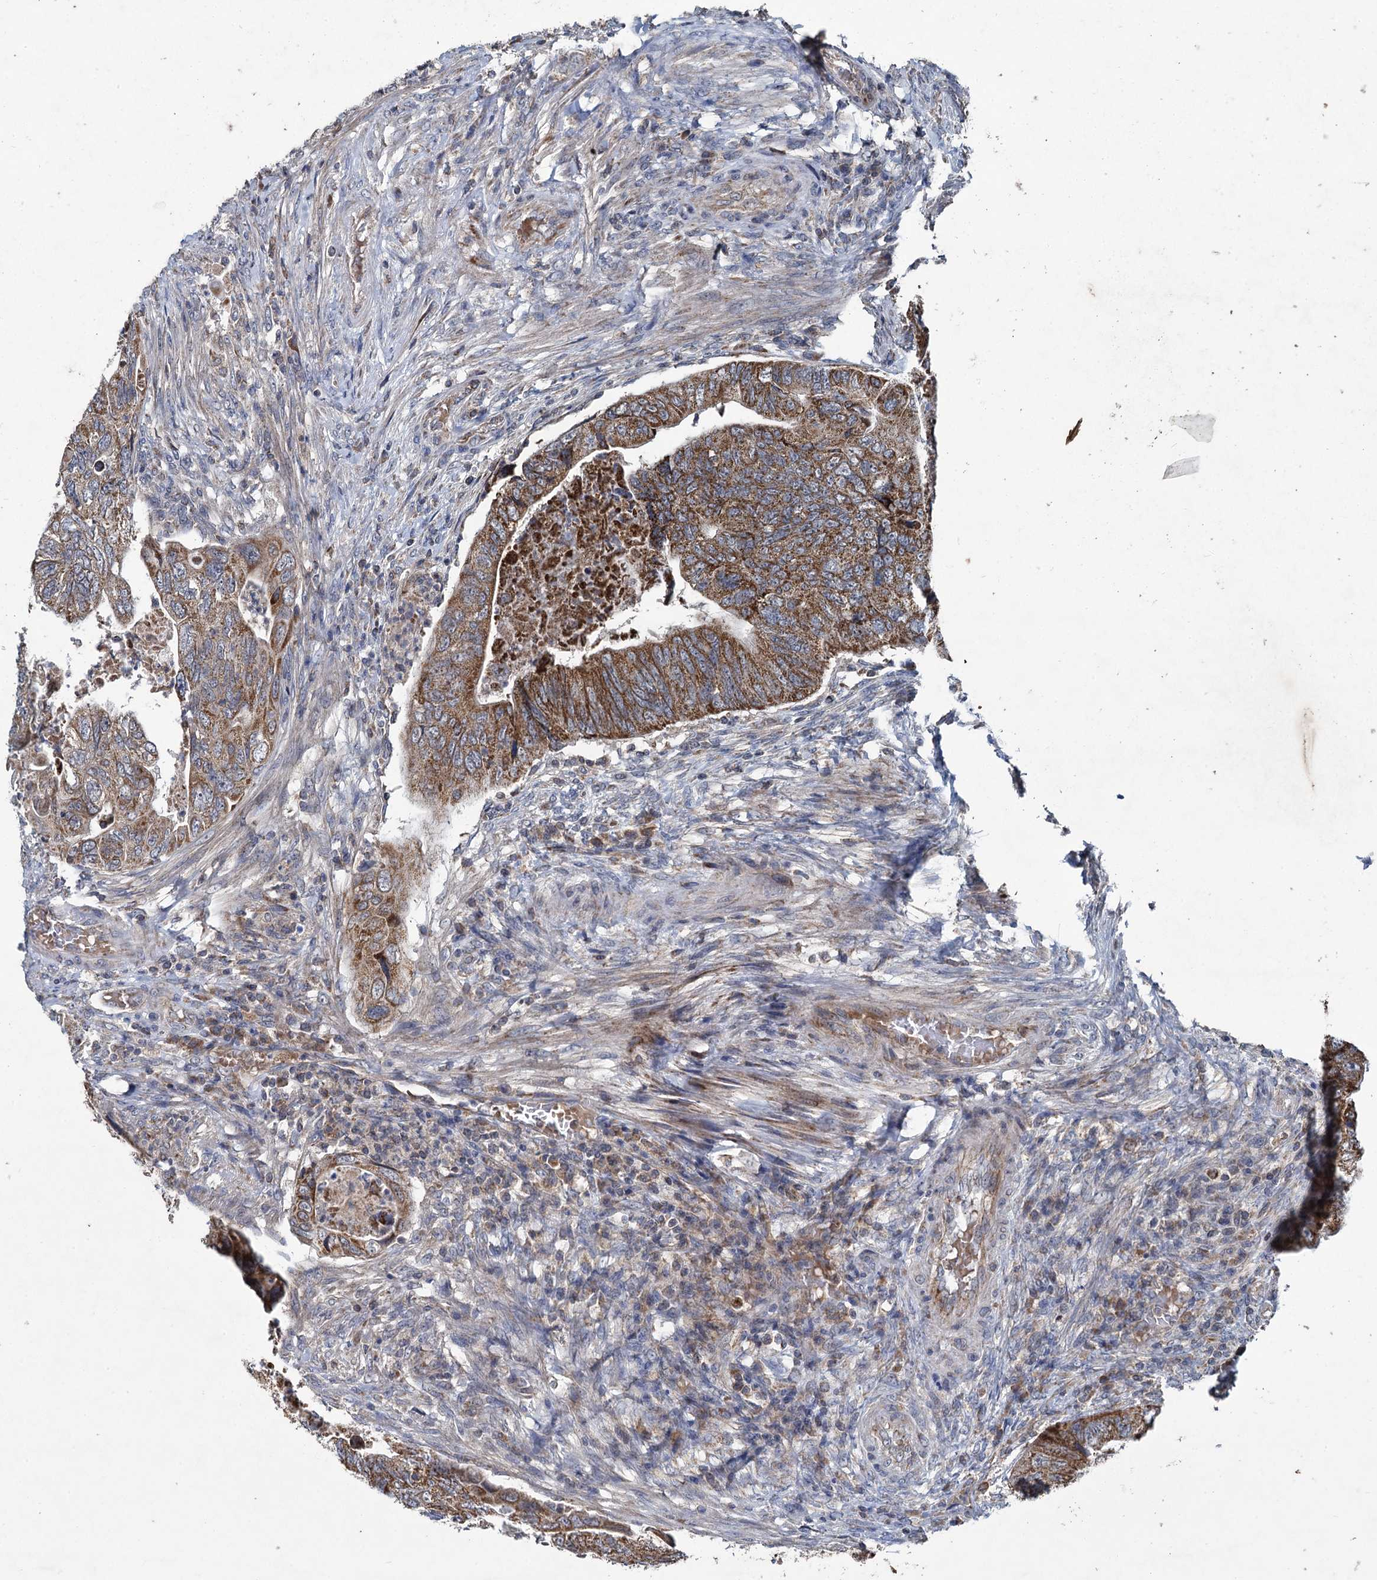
{"staining": {"intensity": "moderate", "quantity": ">75%", "location": "cytoplasmic/membranous"}, "tissue": "colorectal cancer", "cell_type": "Tumor cells", "image_type": "cancer", "snomed": [{"axis": "morphology", "description": "Adenocarcinoma, NOS"}, {"axis": "topography", "description": "Rectum"}], "caption": "The photomicrograph displays a brown stain indicating the presence of a protein in the cytoplasmic/membranous of tumor cells in colorectal adenocarcinoma. (DAB (3,3'-diaminobenzidine) = brown stain, brightfield microscopy at high magnification).", "gene": "METTL4", "patient": {"sex": "male", "age": 63}}